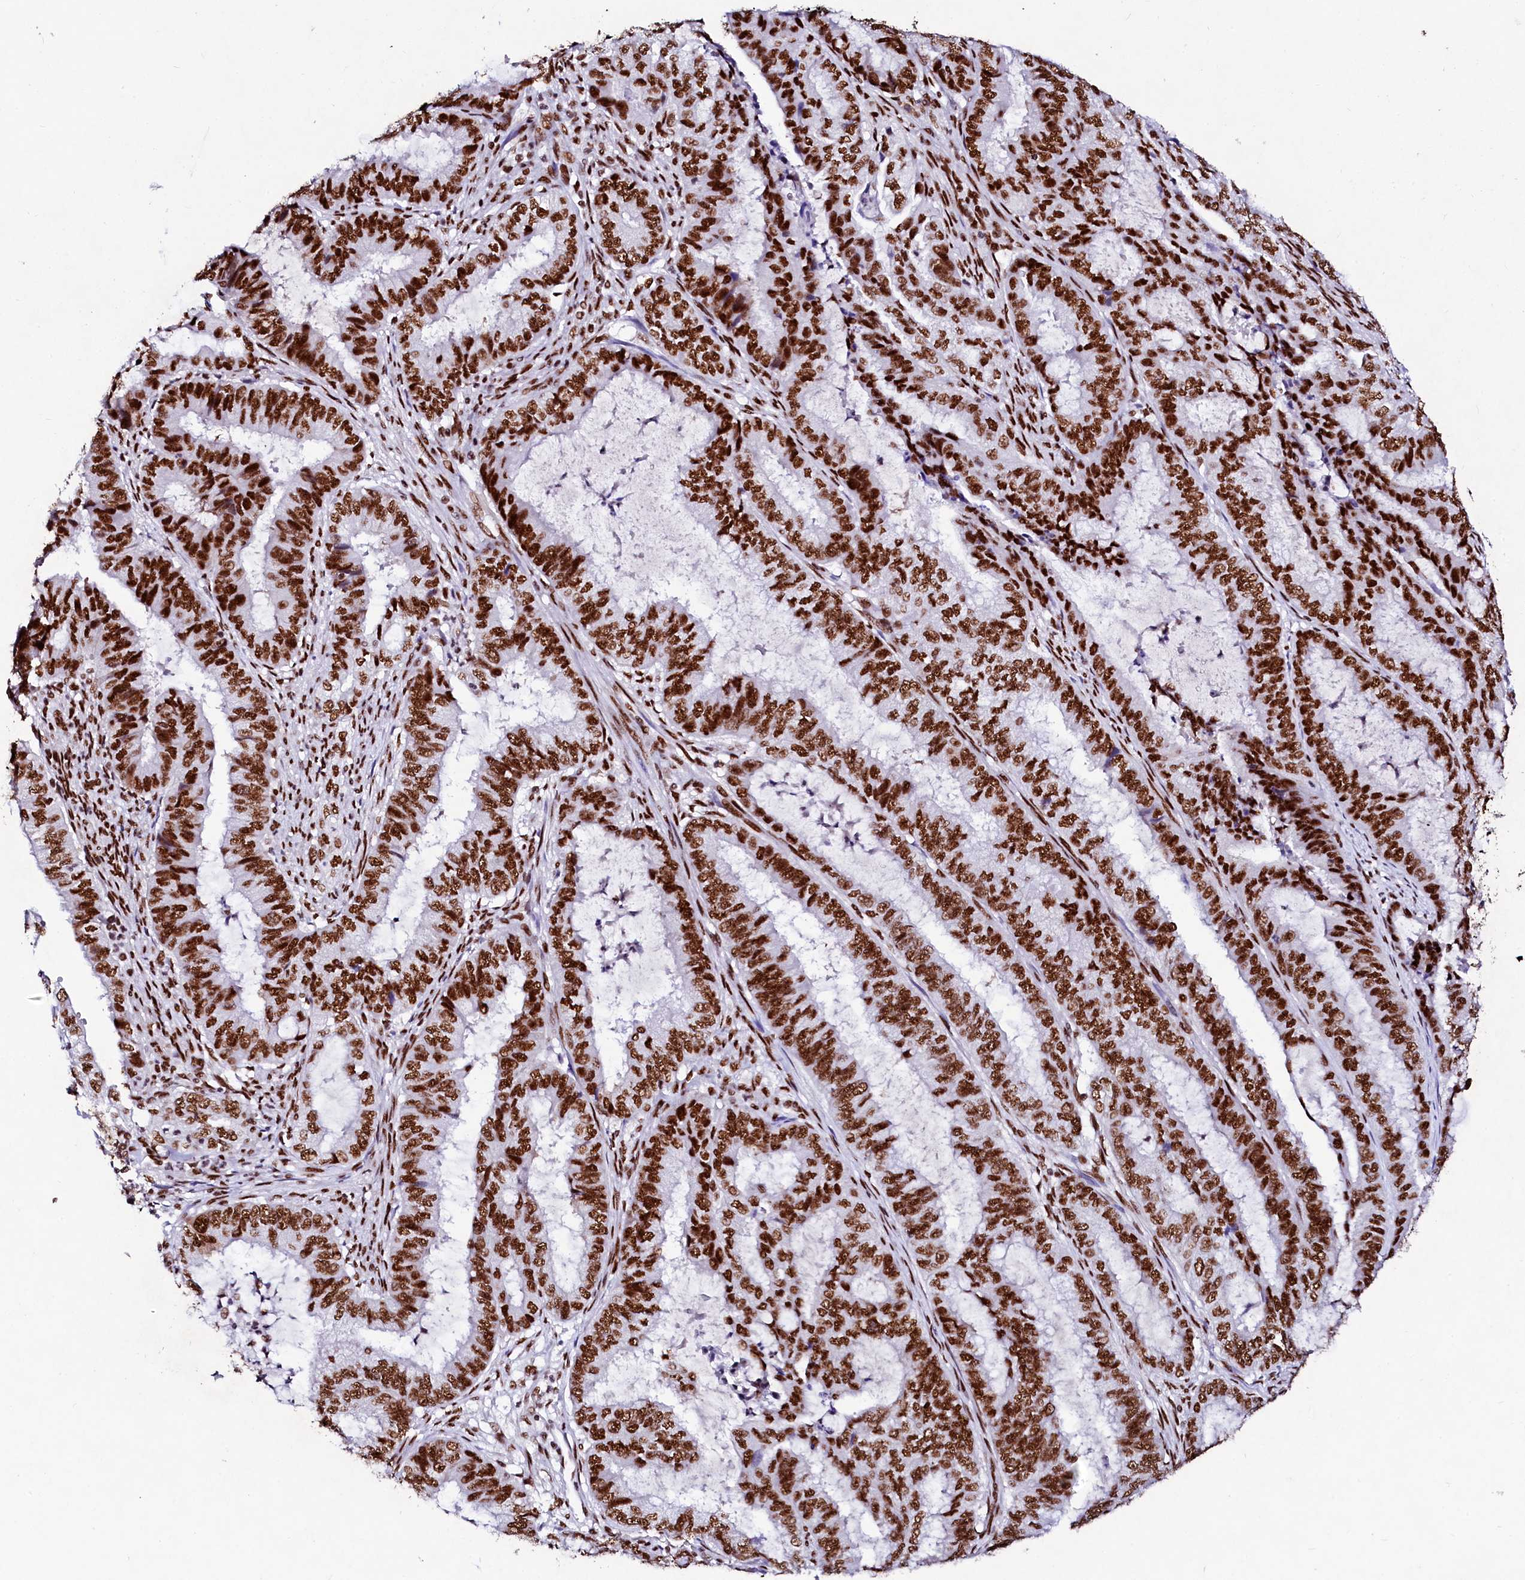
{"staining": {"intensity": "strong", "quantity": ">75%", "location": "nuclear"}, "tissue": "endometrial cancer", "cell_type": "Tumor cells", "image_type": "cancer", "snomed": [{"axis": "morphology", "description": "Adenocarcinoma, NOS"}, {"axis": "topography", "description": "Endometrium"}], "caption": "Endometrial cancer stained with IHC exhibits strong nuclear positivity in approximately >75% of tumor cells. The staining is performed using DAB brown chromogen to label protein expression. The nuclei are counter-stained blue using hematoxylin.", "gene": "CPSF6", "patient": {"sex": "female", "age": 51}}